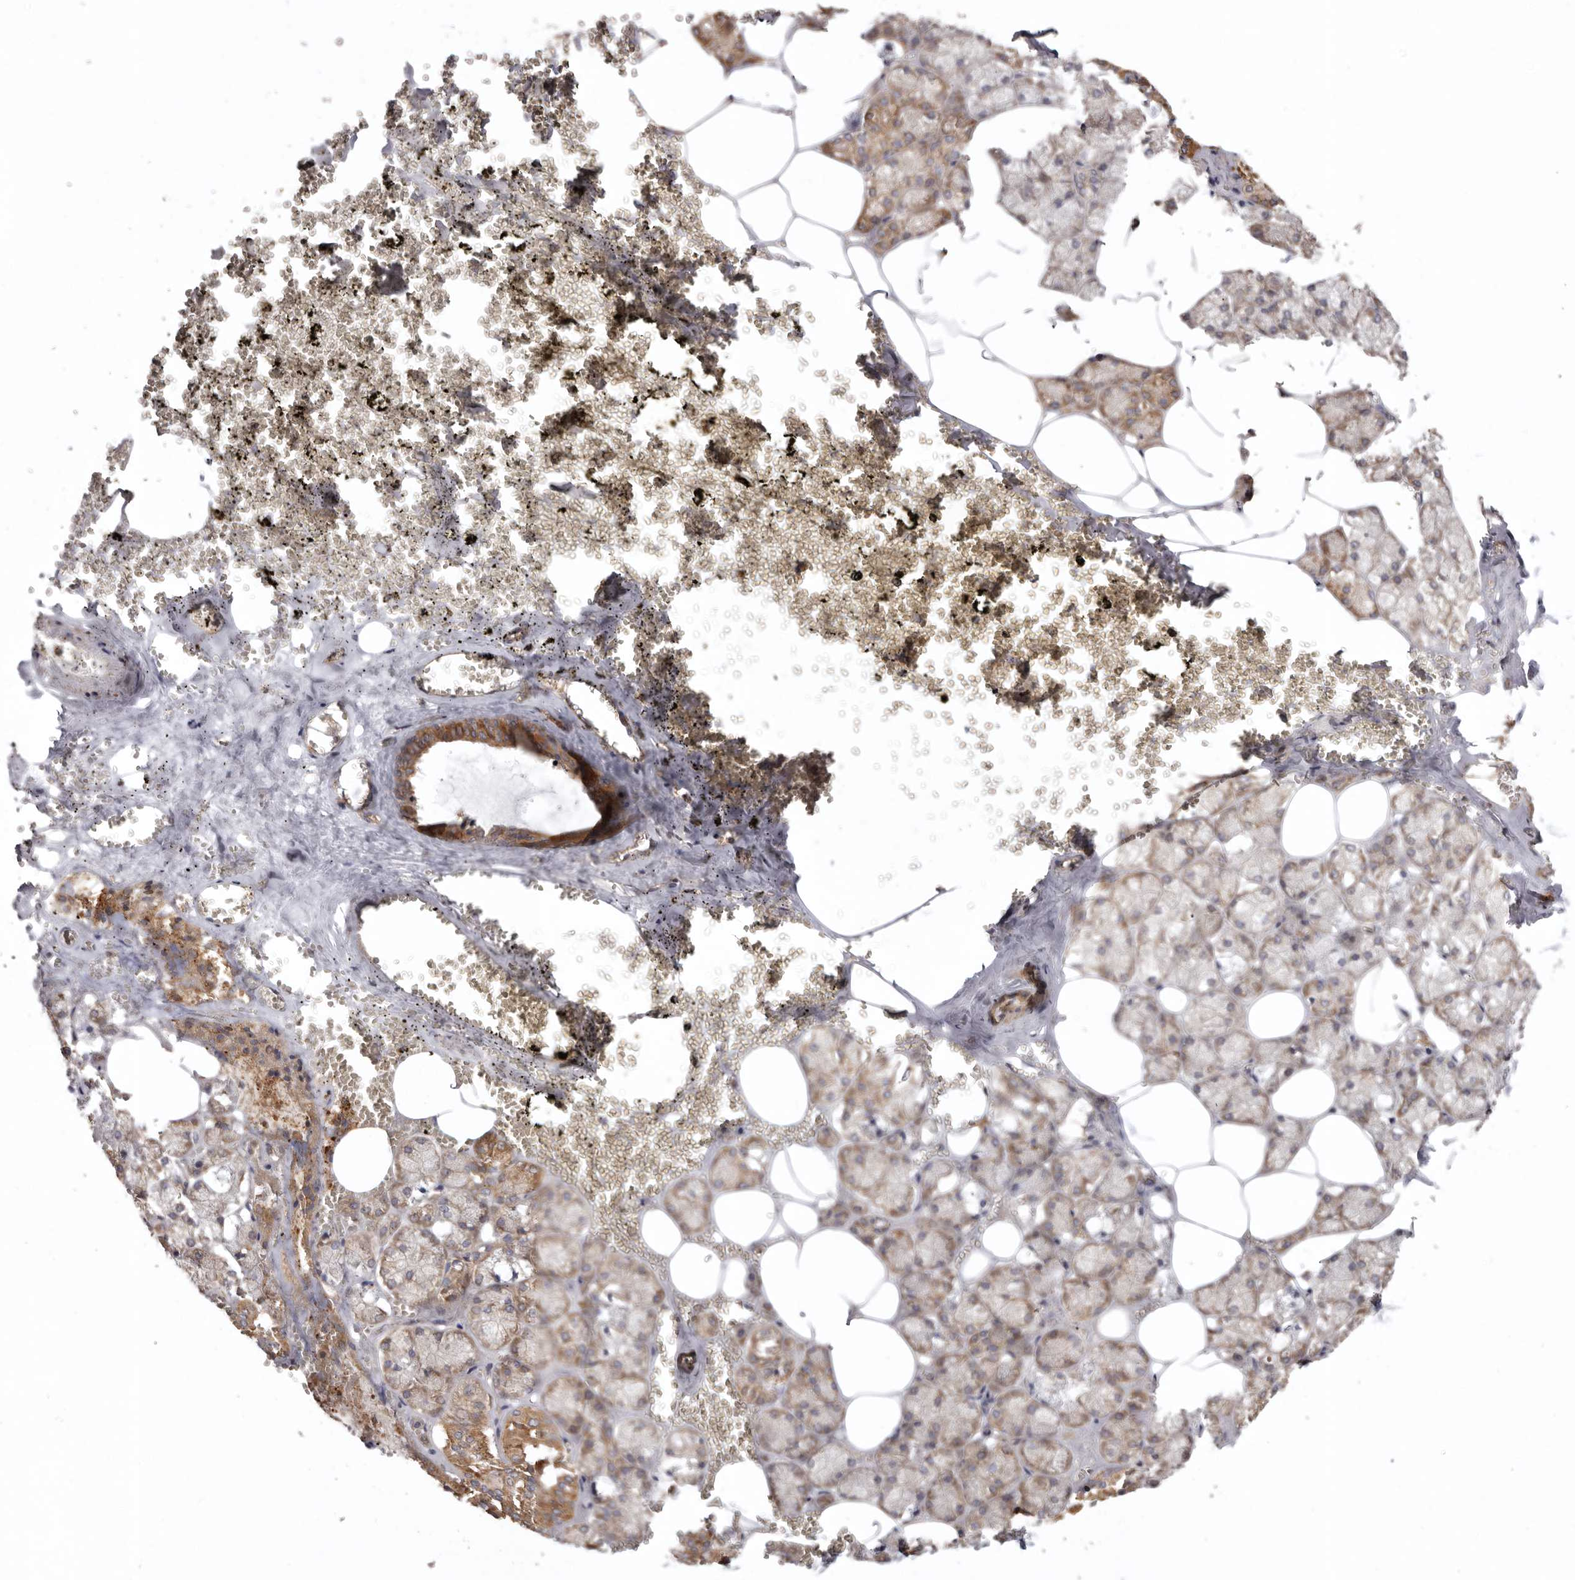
{"staining": {"intensity": "moderate", "quantity": "25%-75%", "location": "cytoplasmic/membranous"}, "tissue": "salivary gland", "cell_type": "Glandular cells", "image_type": "normal", "snomed": [{"axis": "morphology", "description": "Normal tissue, NOS"}, {"axis": "topography", "description": "Salivary gland"}], "caption": "Glandular cells reveal medium levels of moderate cytoplasmic/membranous staining in about 25%-75% of cells in benign salivary gland. (DAB (3,3'-diaminobenzidine) IHC, brown staining for protein, blue staining for nuclei).", "gene": "TMUB1", "patient": {"sex": "male", "age": 62}}